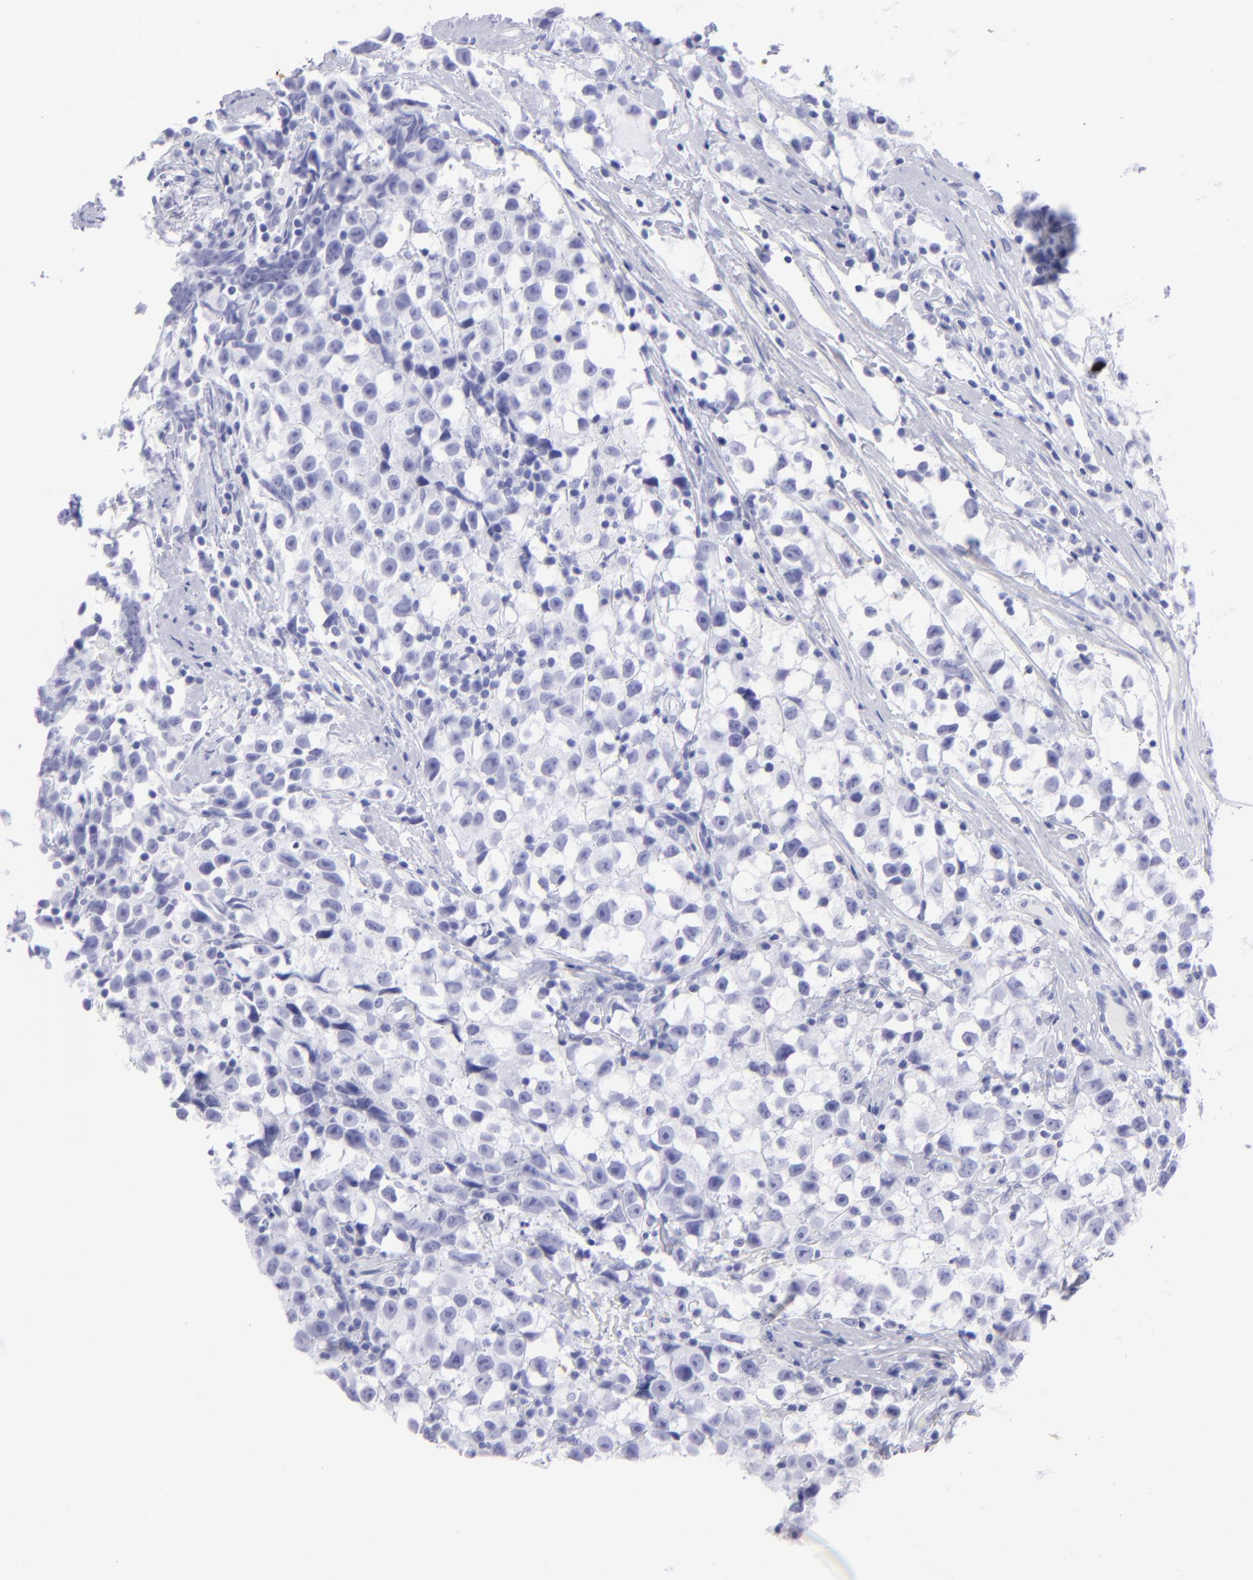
{"staining": {"intensity": "negative", "quantity": "none", "location": "none"}, "tissue": "testis cancer", "cell_type": "Tumor cells", "image_type": "cancer", "snomed": [{"axis": "morphology", "description": "Seminoma, NOS"}, {"axis": "topography", "description": "Testis"}], "caption": "Tumor cells show no significant staining in testis cancer (seminoma).", "gene": "SLC1A3", "patient": {"sex": "male", "age": 35}}